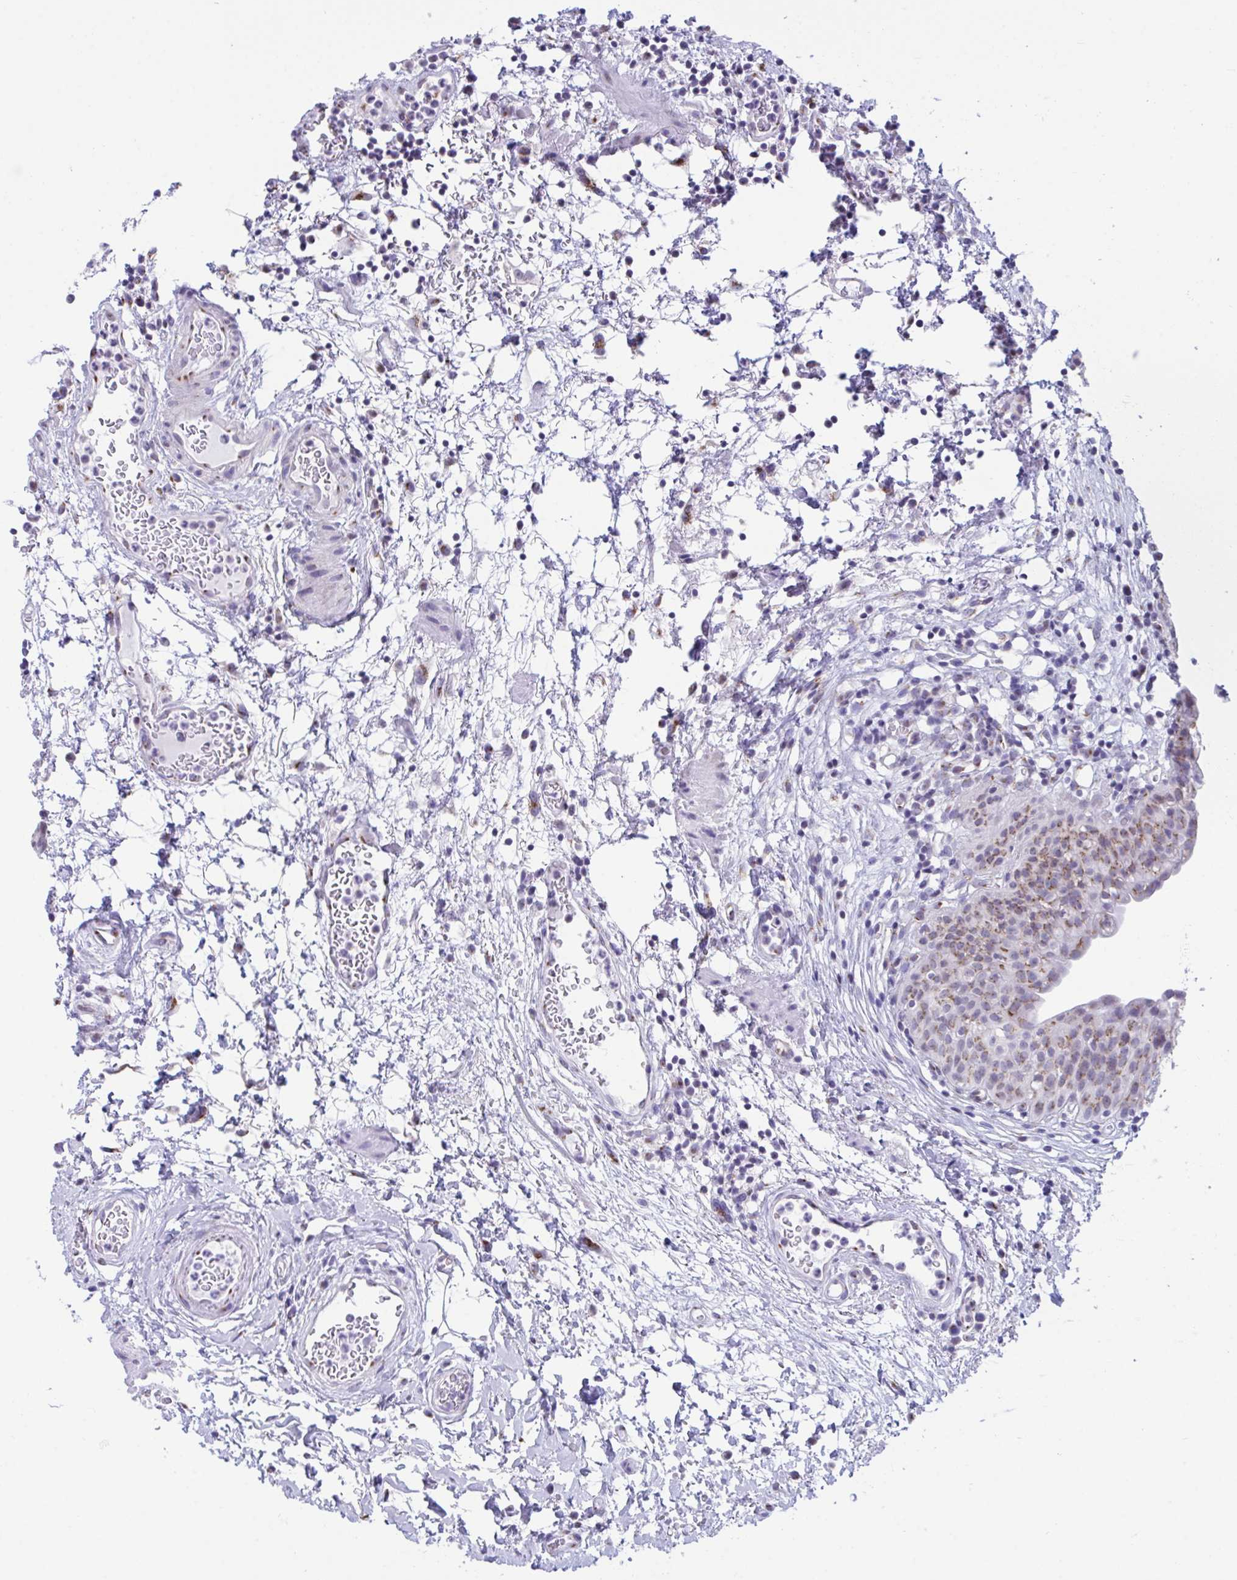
{"staining": {"intensity": "moderate", "quantity": "<25%", "location": "cytoplasmic/membranous"}, "tissue": "urinary bladder", "cell_type": "Urothelial cells", "image_type": "normal", "snomed": [{"axis": "morphology", "description": "Normal tissue, NOS"}, {"axis": "morphology", "description": "Inflammation, NOS"}, {"axis": "topography", "description": "Urinary bladder"}], "caption": "This micrograph exhibits IHC staining of unremarkable human urinary bladder, with low moderate cytoplasmic/membranous staining in approximately <25% of urothelial cells.", "gene": "SCLY", "patient": {"sex": "male", "age": 57}}